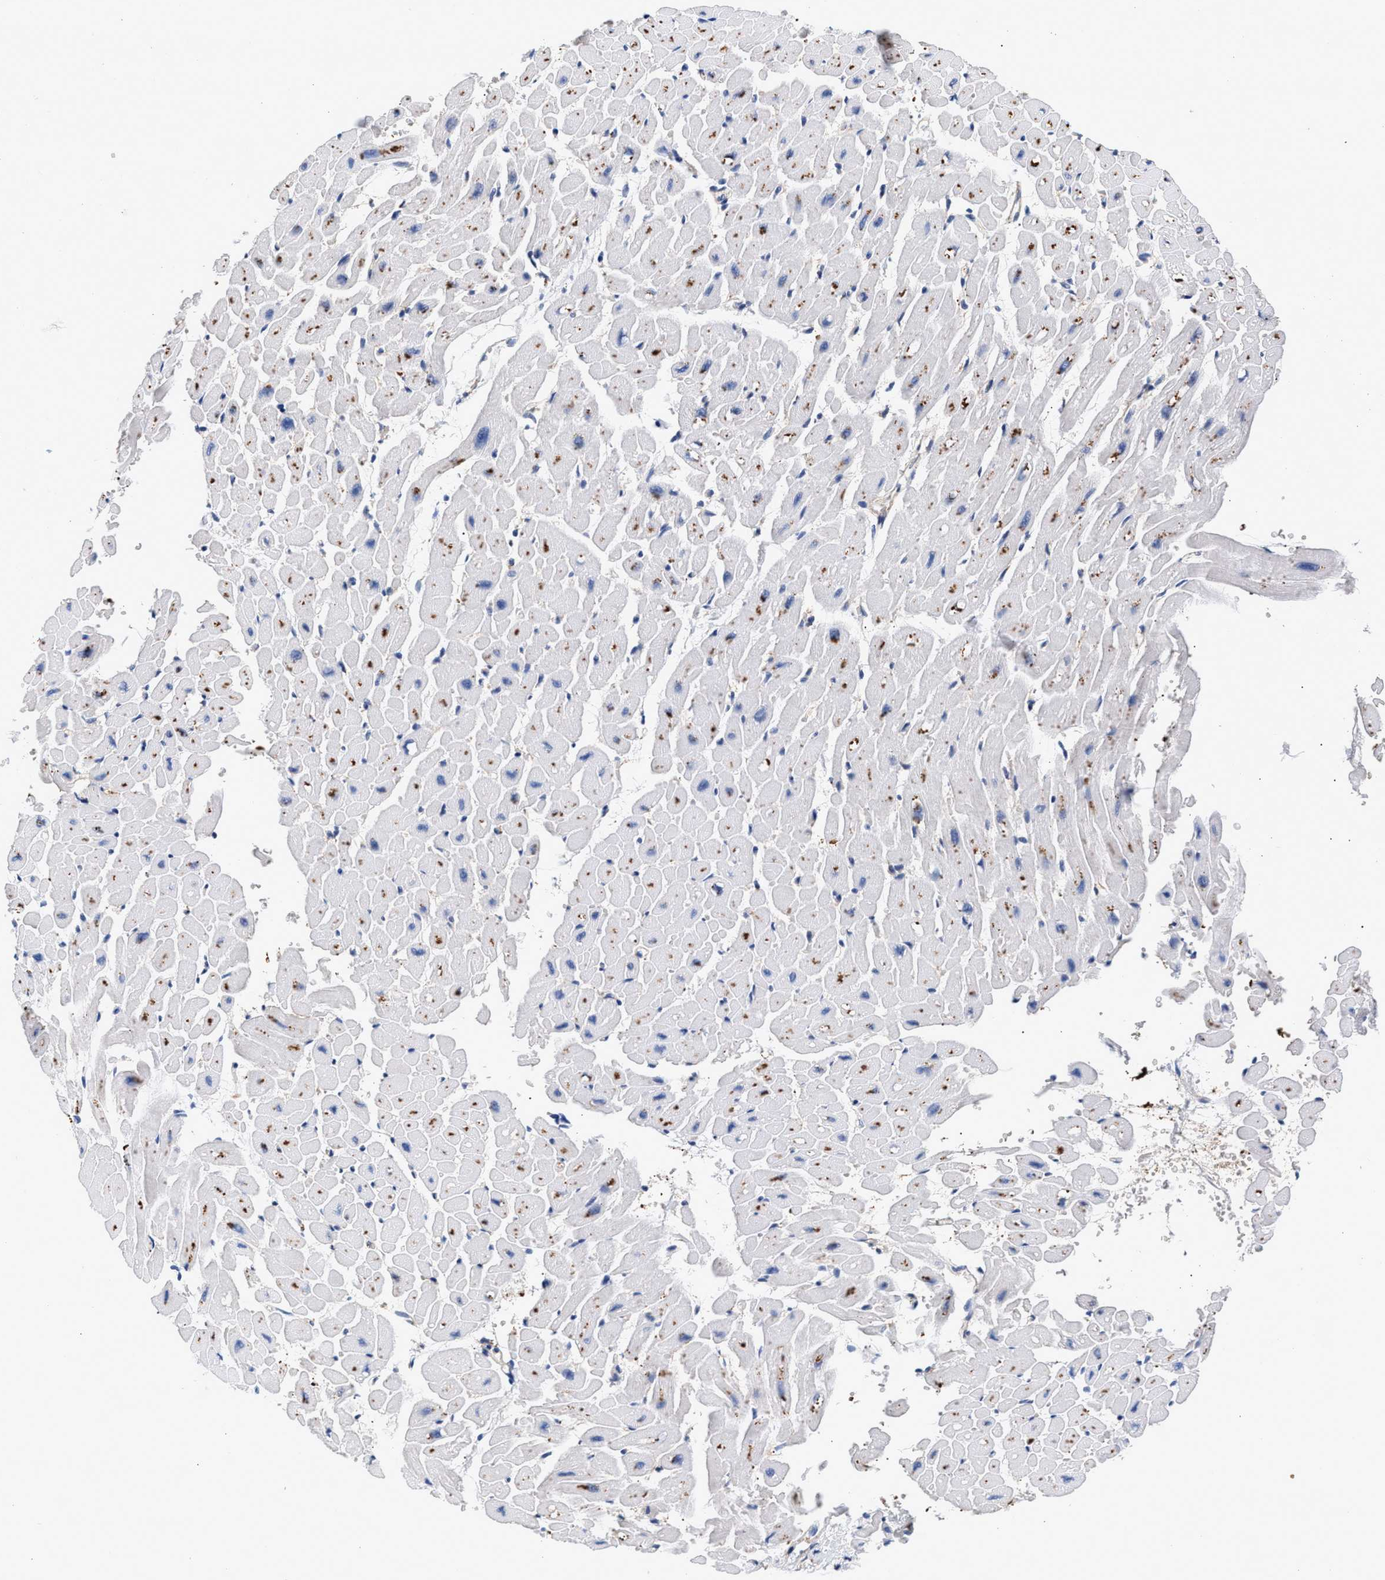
{"staining": {"intensity": "moderate", "quantity": ">75%", "location": "cytoplasmic/membranous"}, "tissue": "heart muscle", "cell_type": "Cardiomyocytes", "image_type": "normal", "snomed": [{"axis": "morphology", "description": "Normal tissue, NOS"}, {"axis": "topography", "description": "Heart"}], "caption": "High-magnification brightfield microscopy of unremarkable heart muscle stained with DAB (brown) and counterstained with hematoxylin (blue). cardiomyocytes exhibit moderate cytoplasmic/membranous positivity is present in about>75% of cells.", "gene": "GNAI3", "patient": {"sex": "male", "age": 45}}